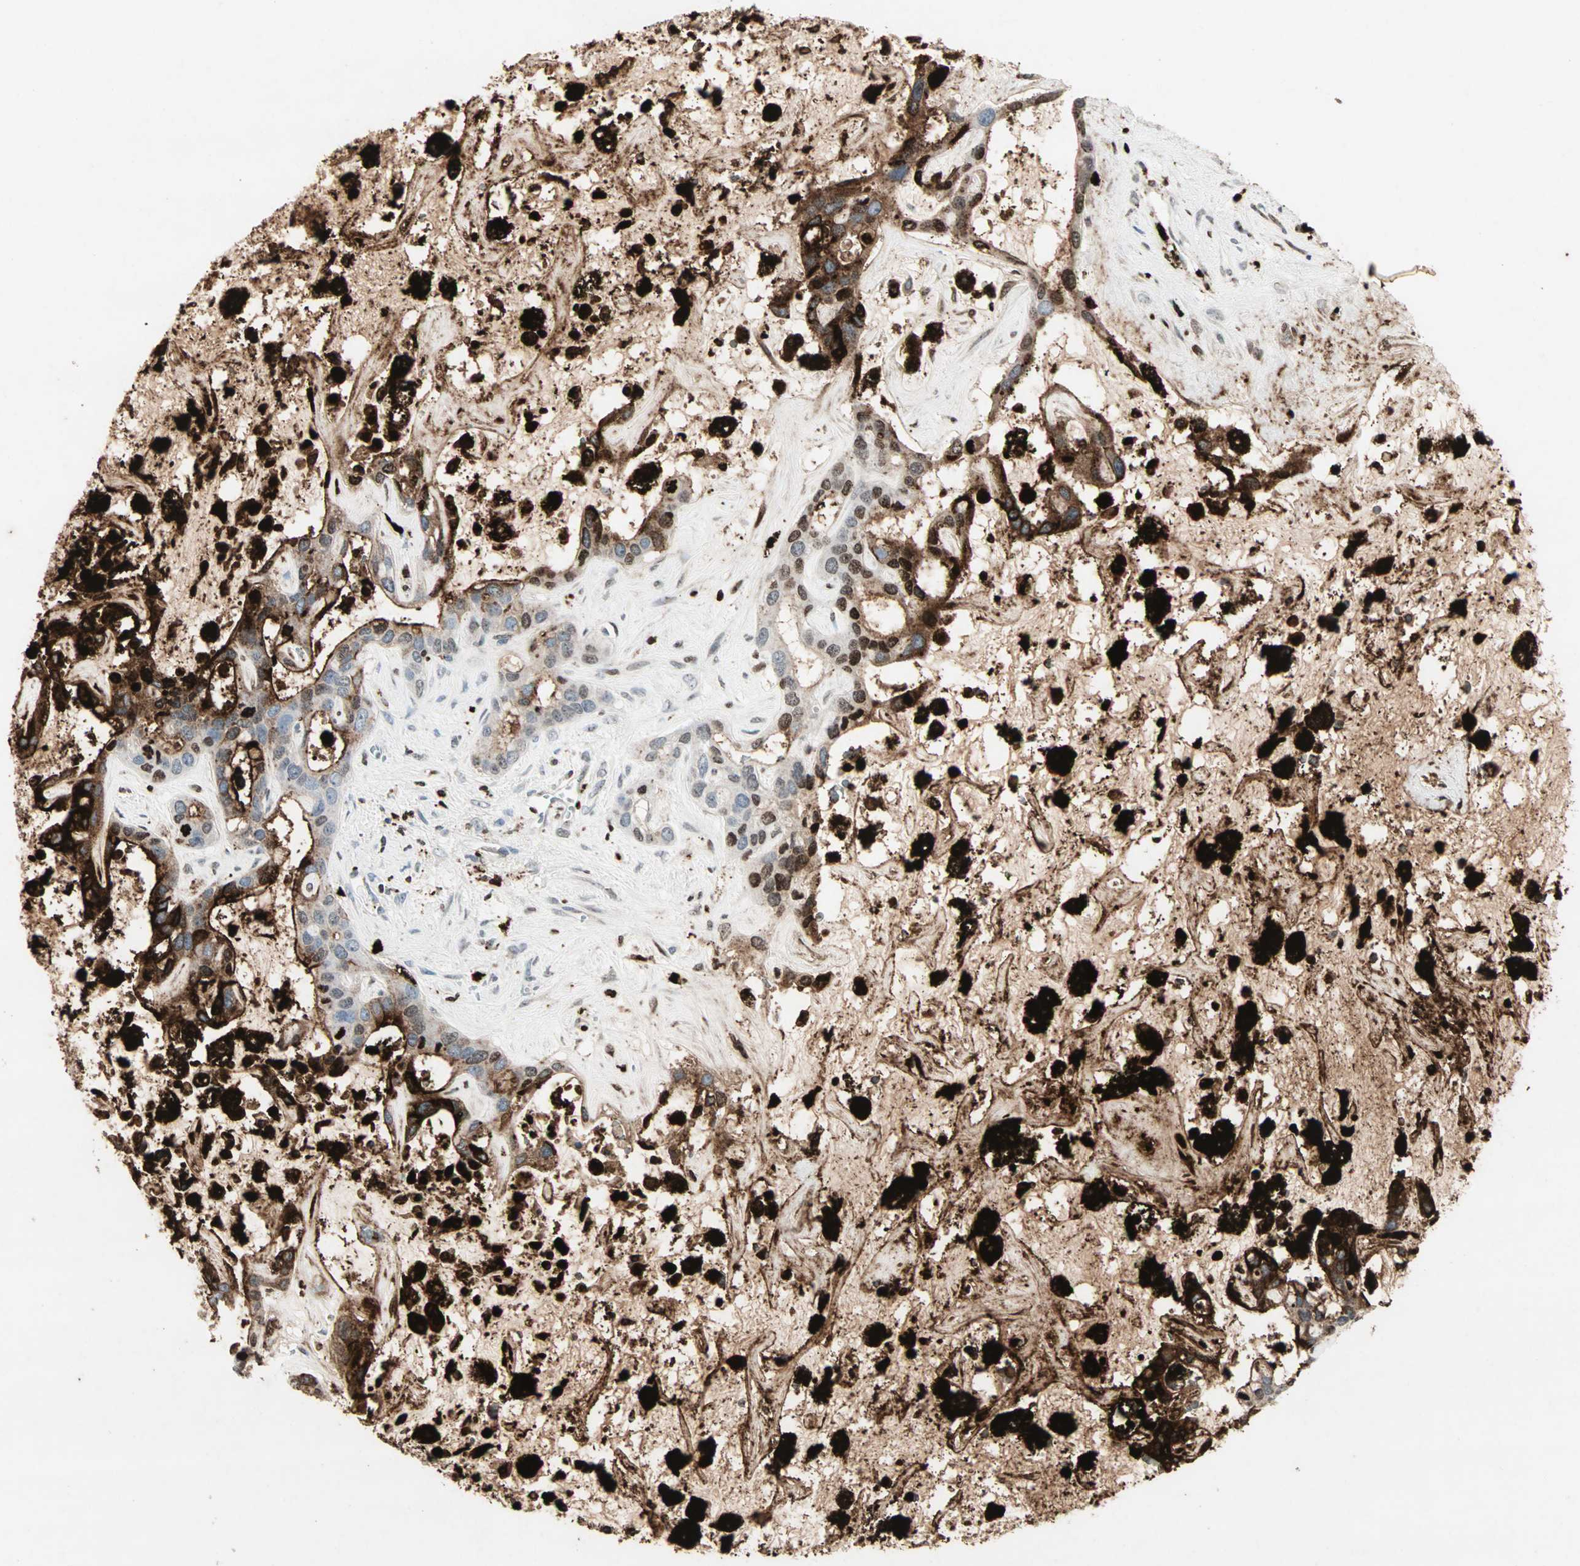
{"staining": {"intensity": "strong", "quantity": ">75%", "location": "cytoplasmic/membranous"}, "tissue": "liver cancer", "cell_type": "Tumor cells", "image_type": "cancer", "snomed": [{"axis": "morphology", "description": "Cholangiocarcinoma"}, {"axis": "topography", "description": "Liver"}], "caption": "Immunohistochemistry micrograph of neoplastic tissue: human liver cancer stained using immunohistochemistry (IHC) reveals high levels of strong protein expression localized specifically in the cytoplasmic/membranous of tumor cells, appearing as a cytoplasmic/membranous brown color.", "gene": "CEACAM6", "patient": {"sex": "female", "age": 65}}